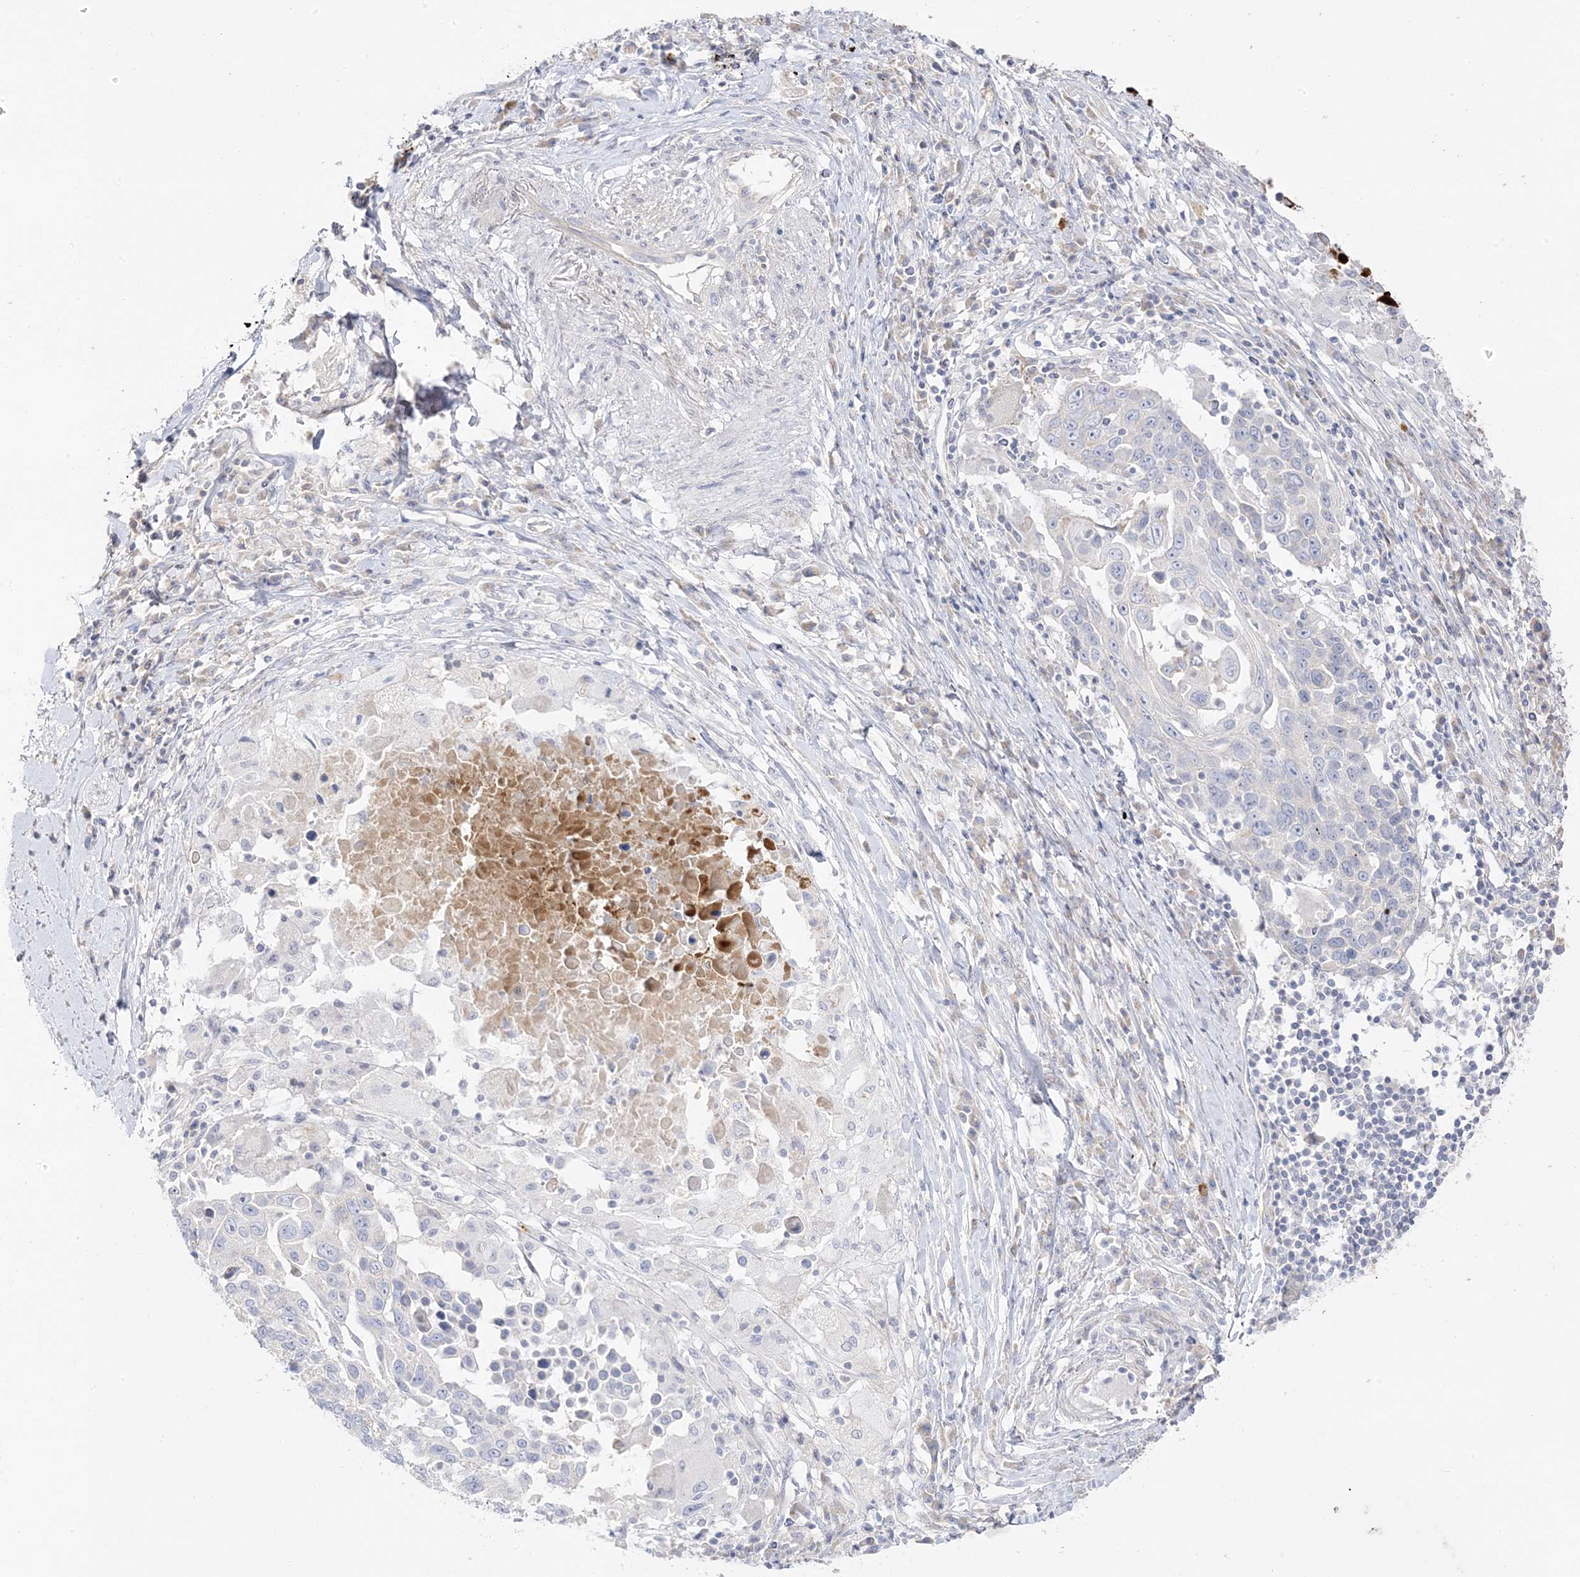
{"staining": {"intensity": "negative", "quantity": "none", "location": "none"}, "tissue": "lung cancer", "cell_type": "Tumor cells", "image_type": "cancer", "snomed": [{"axis": "morphology", "description": "Squamous cell carcinoma, NOS"}, {"axis": "topography", "description": "Lung"}], "caption": "A histopathology image of human lung cancer (squamous cell carcinoma) is negative for staining in tumor cells.", "gene": "TRANK1", "patient": {"sex": "male", "age": 66}}